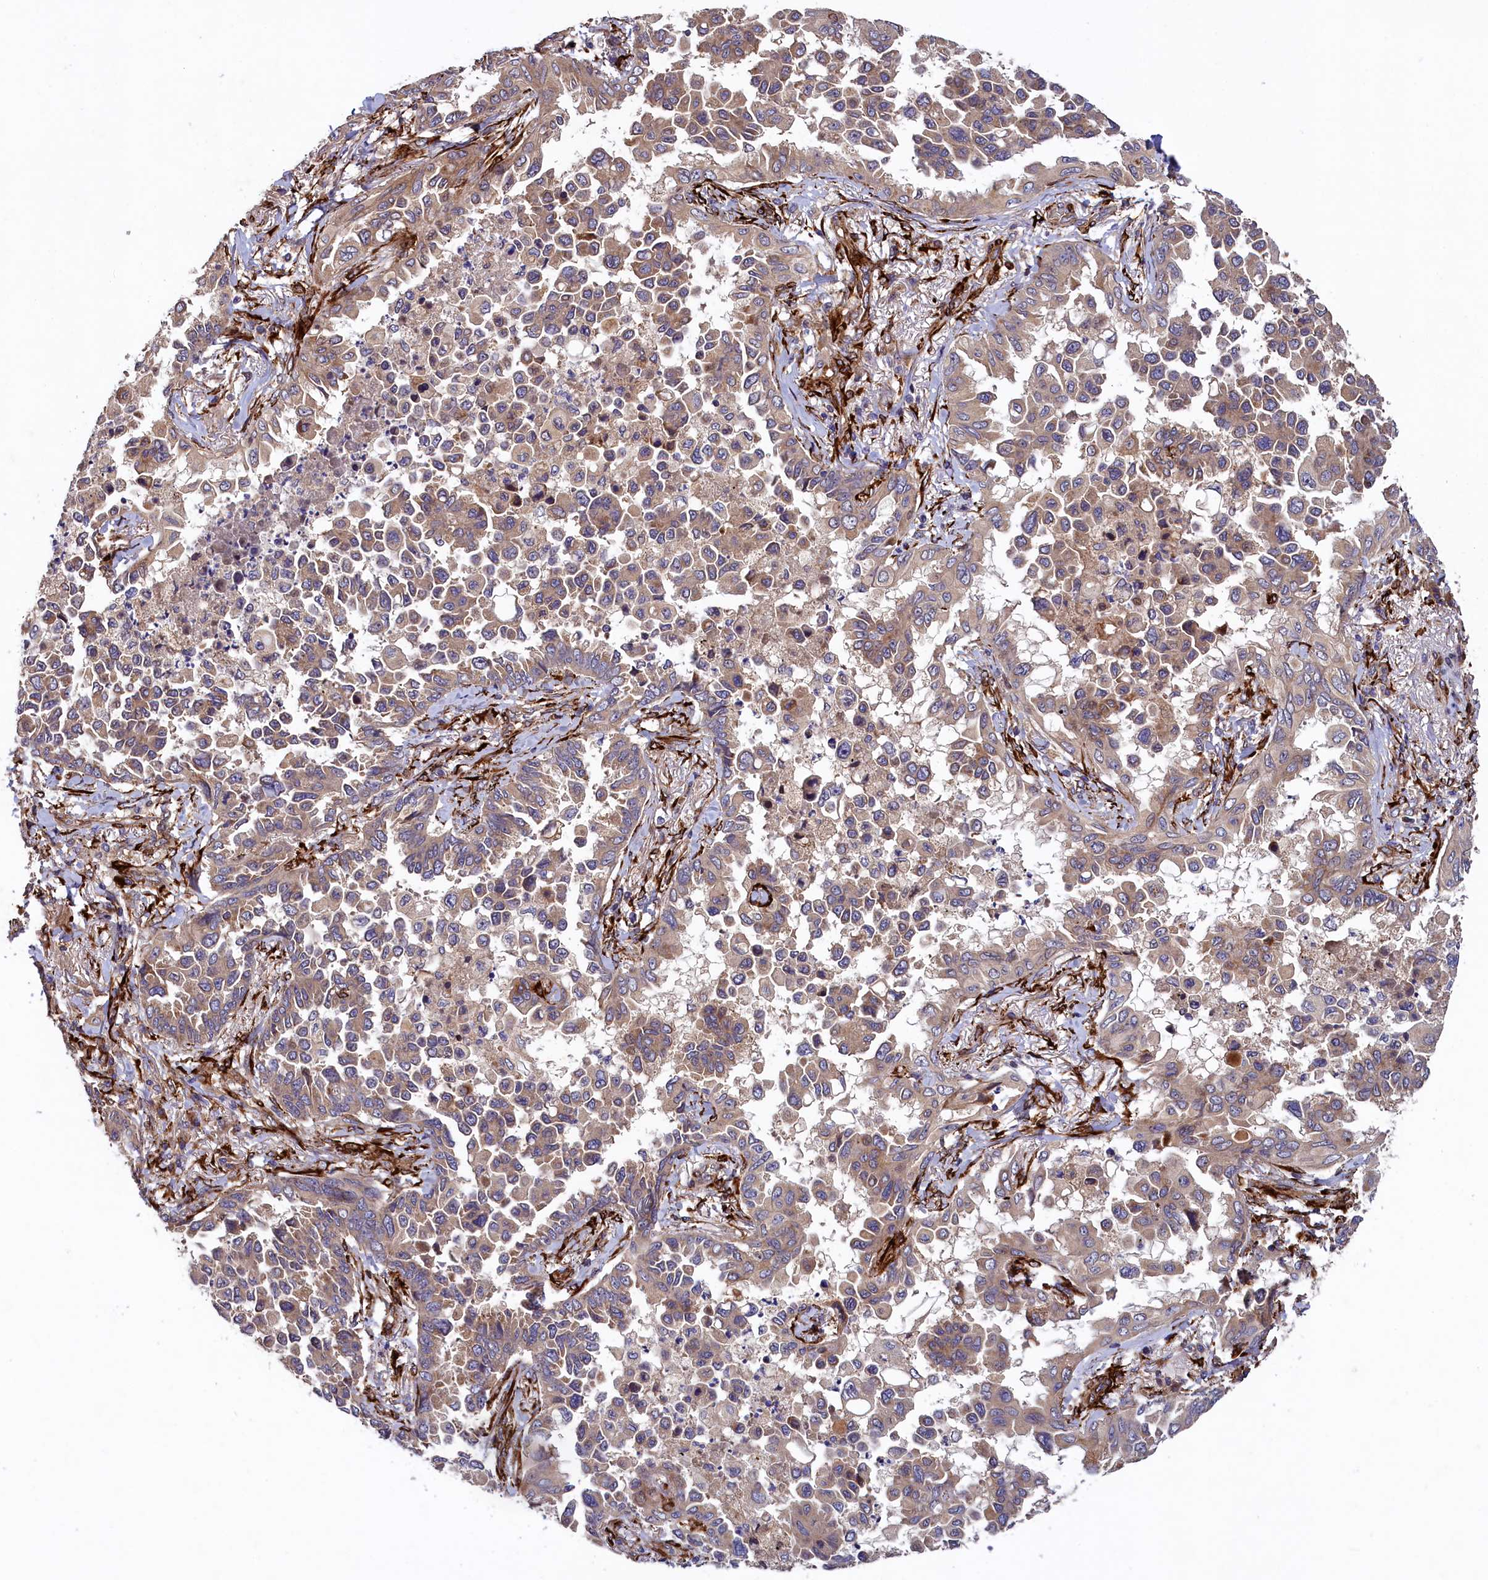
{"staining": {"intensity": "weak", "quantity": ">75%", "location": "cytoplasmic/membranous"}, "tissue": "lung cancer", "cell_type": "Tumor cells", "image_type": "cancer", "snomed": [{"axis": "morphology", "description": "Adenocarcinoma, NOS"}, {"axis": "topography", "description": "Lung"}], "caption": "Protein staining shows weak cytoplasmic/membranous expression in approximately >75% of tumor cells in lung adenocarcinoma.", "gene": "ARRDC4", "patient": {"sex": "female", "age": 67}}